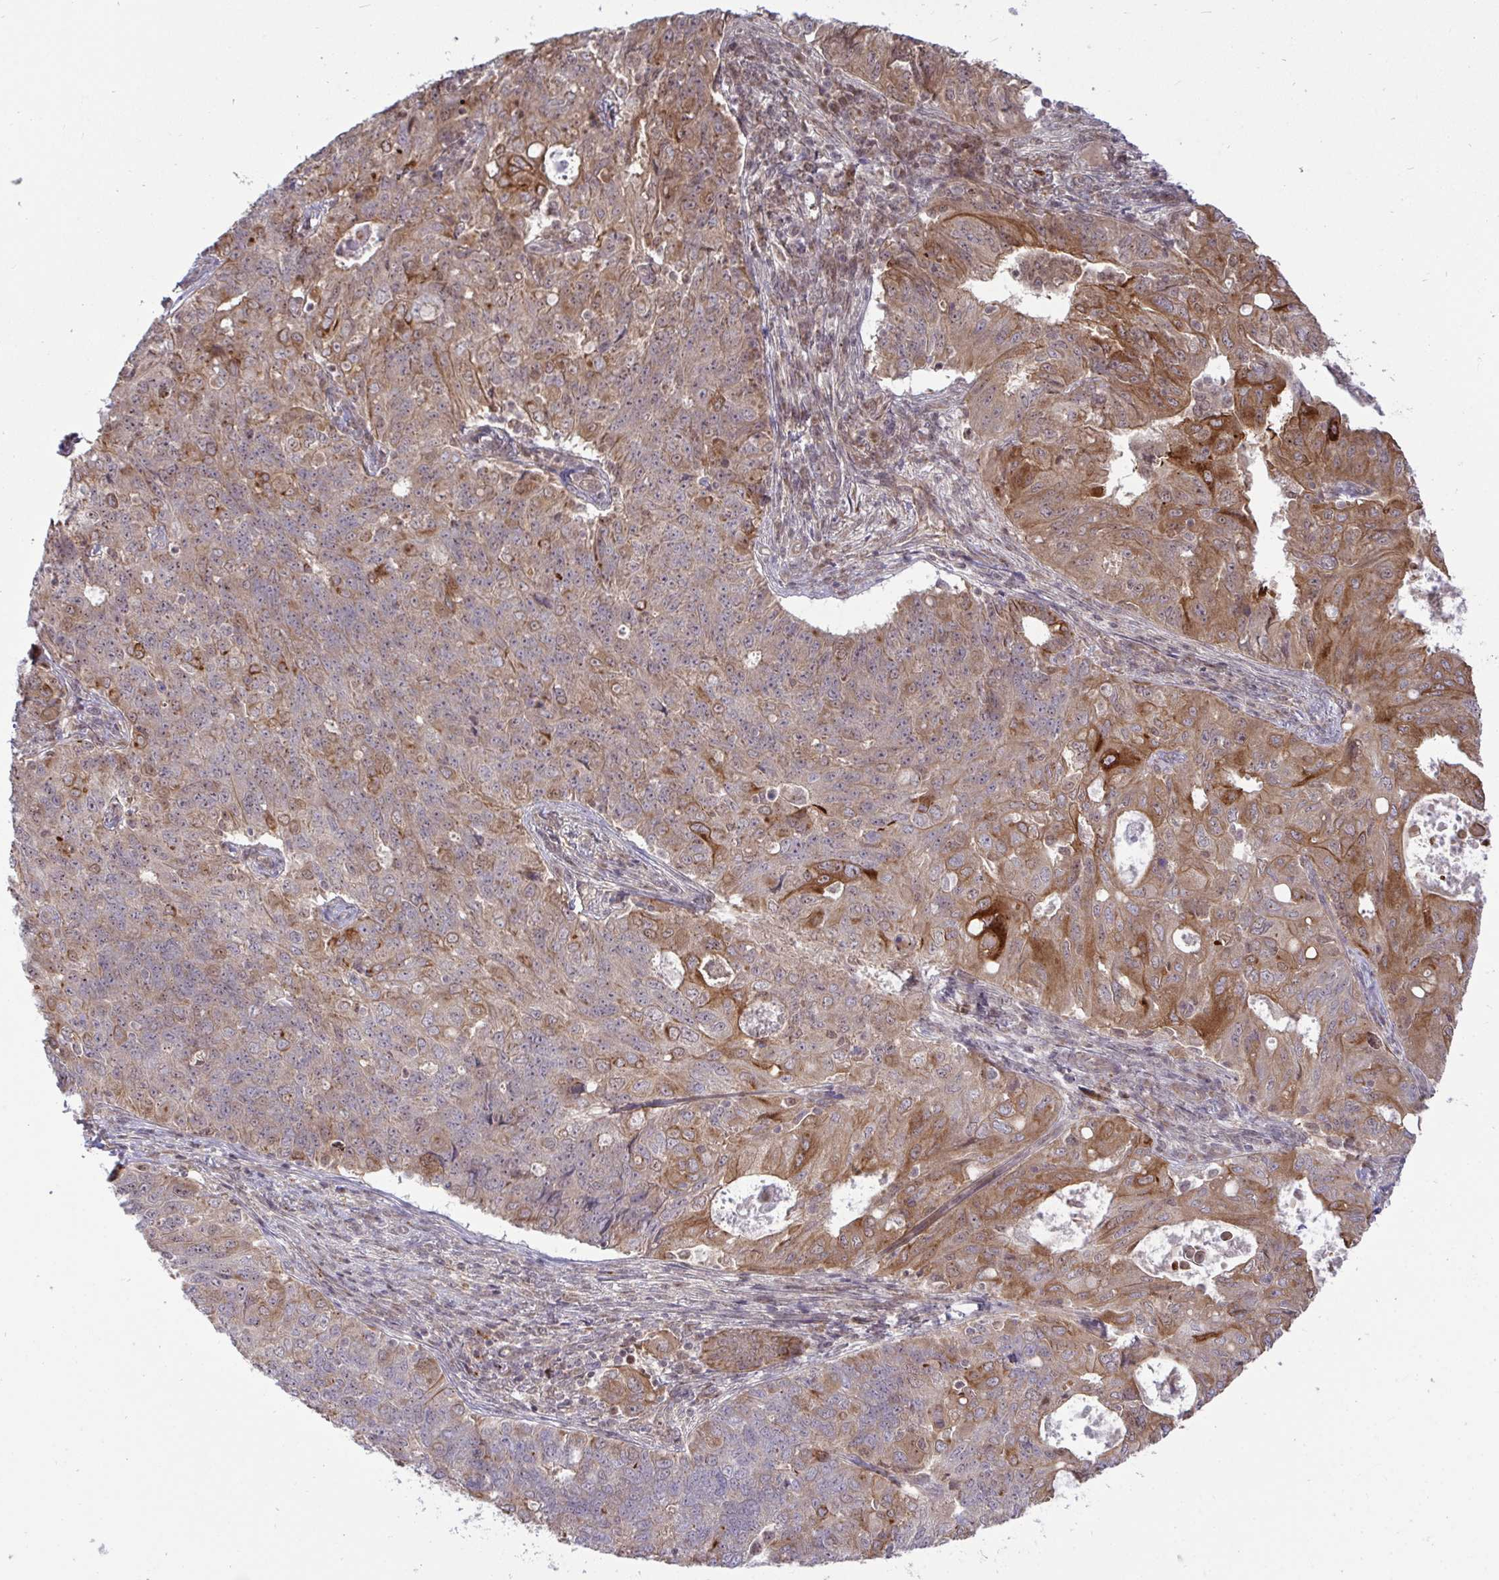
{"staining": {"intensity": "moderate", "quantity": "25%-75%", "location": "cytoplasmic/membranous"}, "tissue": "endometrial cancer", "cell_type": "Tumor cells", "image_type": "cancer", "snomed": [{"axis": "morphology", "description": "Adenocarcinoma, NOS"}, {"axis": "topography", "description": "Endometrium"}], "caption": "This micrograph displays immunohistochemistry staining of human adenocarcinoma (endometrial), with medium moderate cytoplasmic/membranous positivity in approximately 25%-75% of tumor cells.", "gene": "TRIM44", "patient": {"sex": "female", "age": 43}}